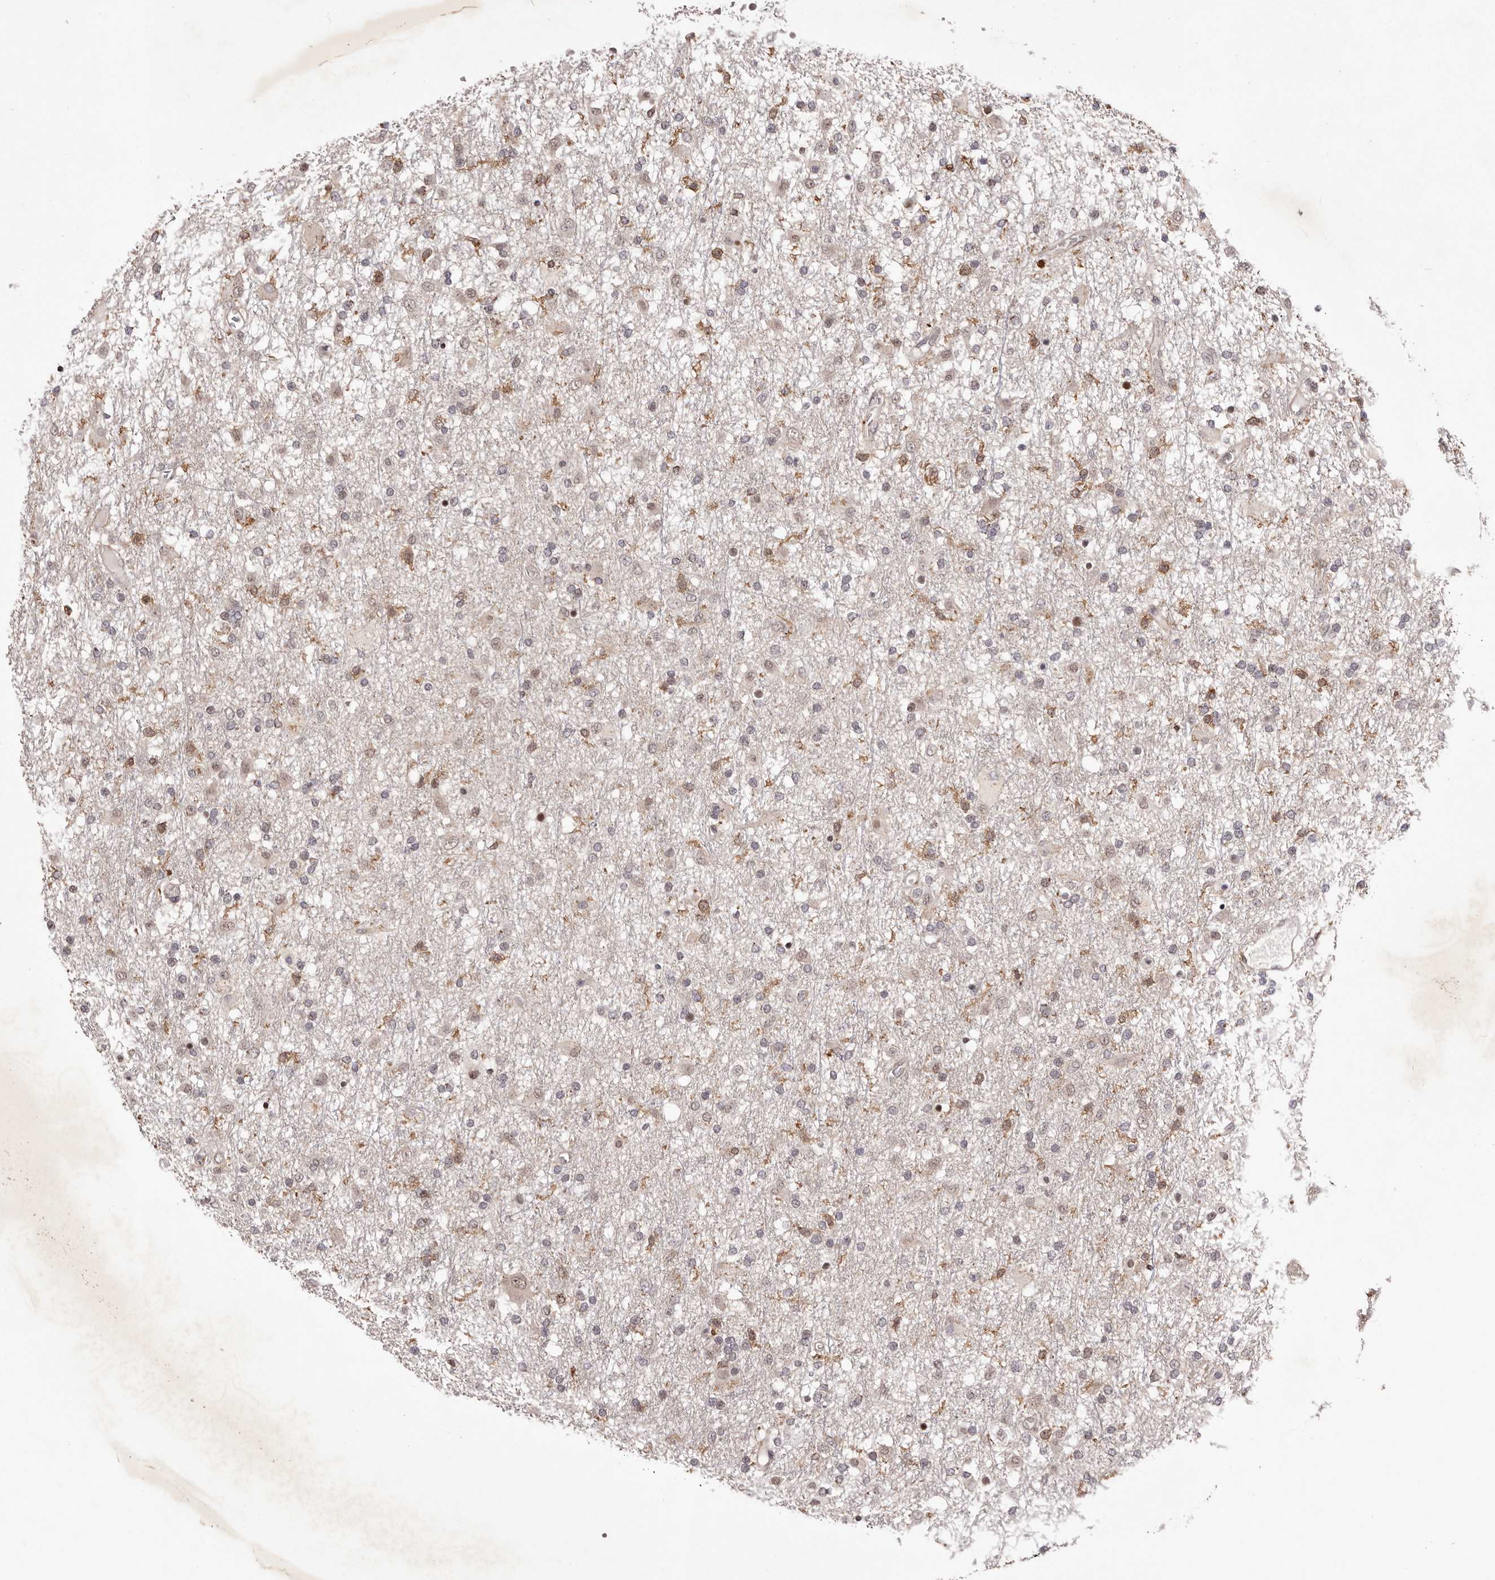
{"staining": {"intensity": "moderate", "quantity": "<25%", "location": "cytoplasmic/membranous,nuclear"}, "tissue": "glioma", "cell_type": "Tumor cells", "image_type": "cancer", "snomed": [{"axis": "morphology", "description": "Glioma, malignant, Low grade"}, {"axis": "topography", "description": "Brain"}], "caption": "Malignant glioma (low-grade) tissue reveals moderate cytoplasmic/membranous and nuclear positivity in about <25% of tumor cells", "gene": "FBXO5", "patient": {"sex": "male", "age": 65}}